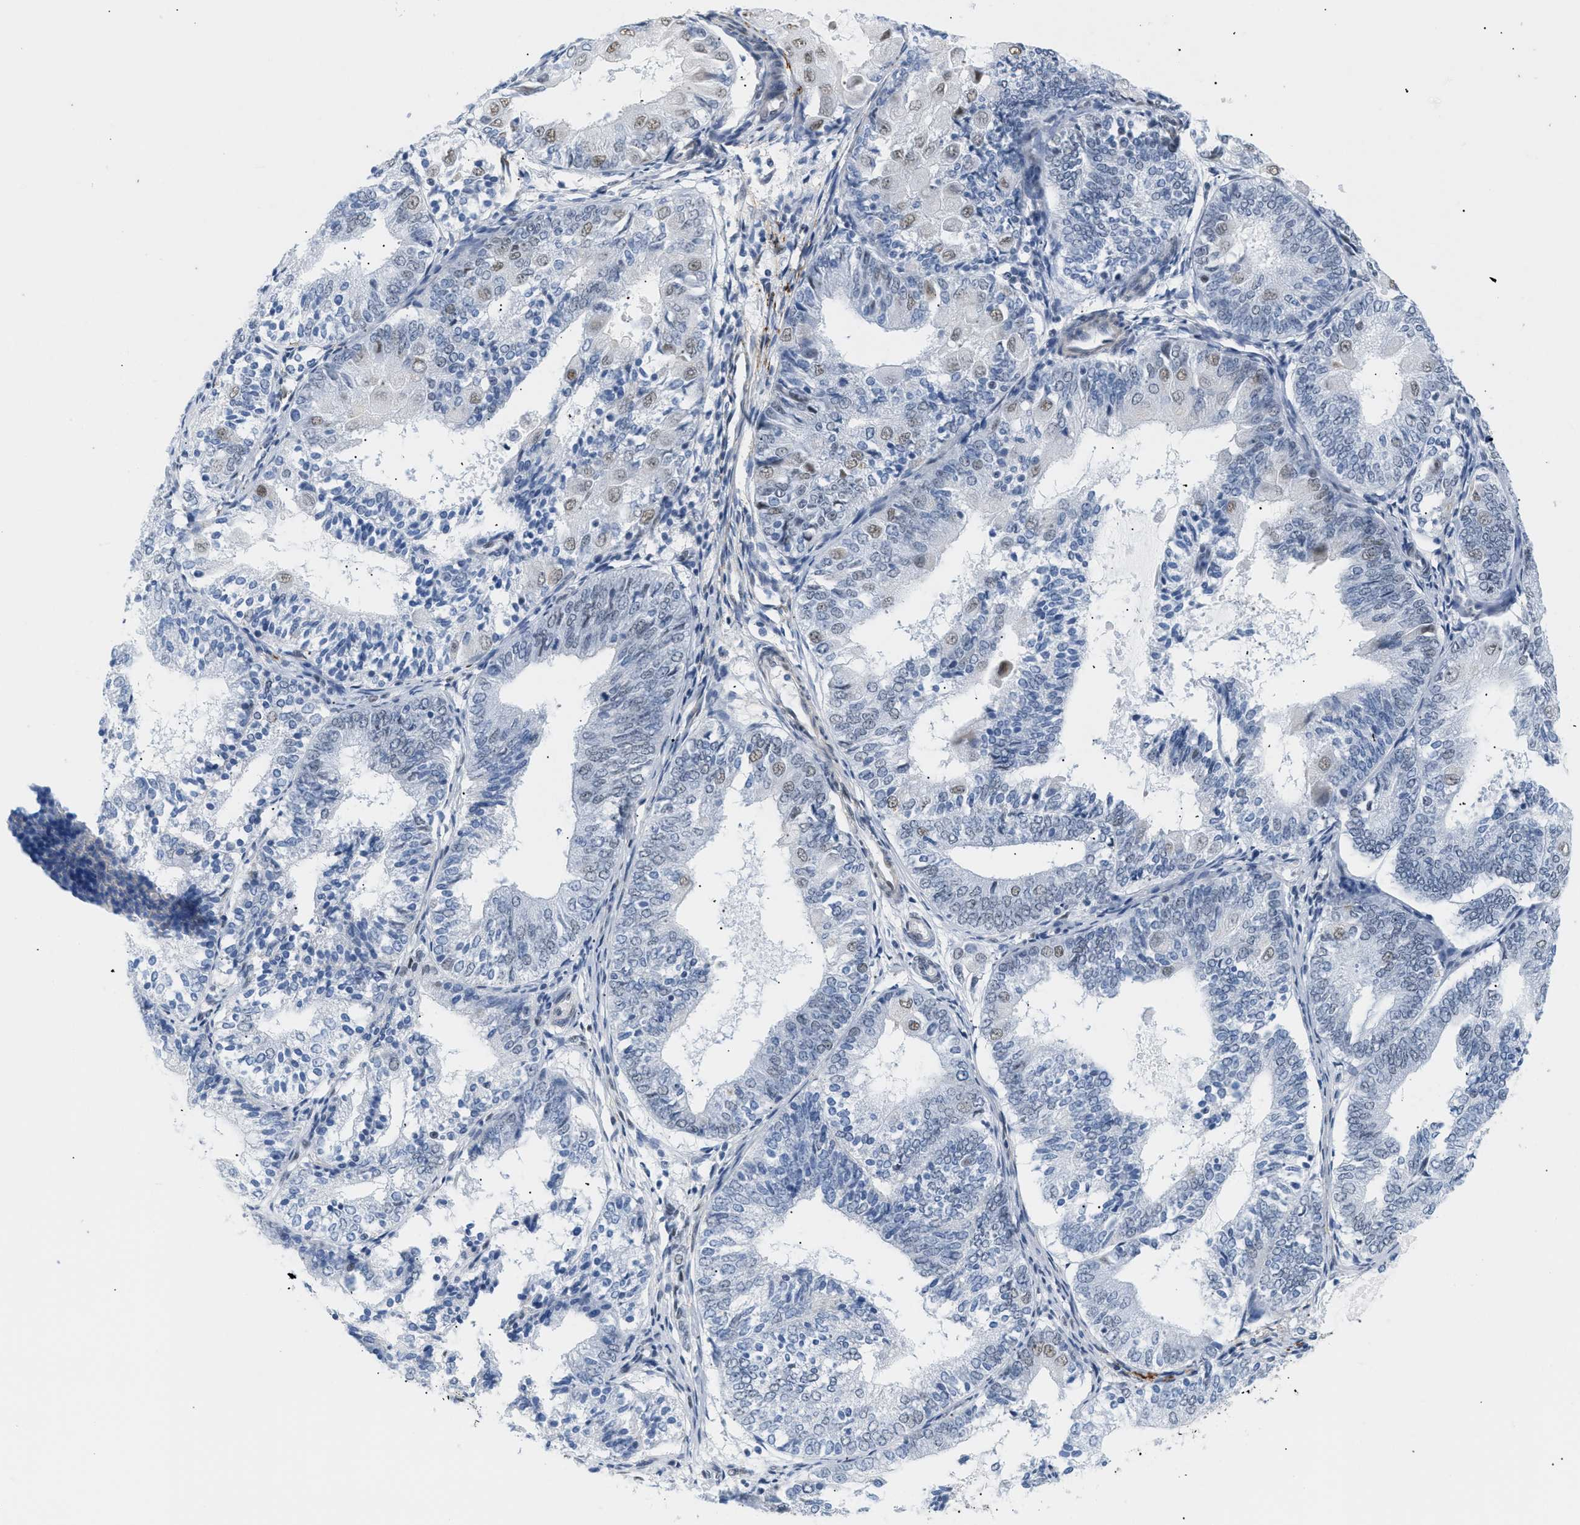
{"staining": {"intensity": "weak", "quantity": "<25%", "location": "nuclear"}, "tissue": "endometrial cancer", "cell_type": "Tumor cells", "image_type": "cancer", "snomed": [{"axis": "morphology", "description": "Adenocarcinoma, NOS"}, {"axis": "topography", "description": "Endometrium"}], "caption": "Tumor cells are negative for protein expression in human endometrial cancer.", "gene": "ELN", "patient": {"sex": "female", "age": 81}}